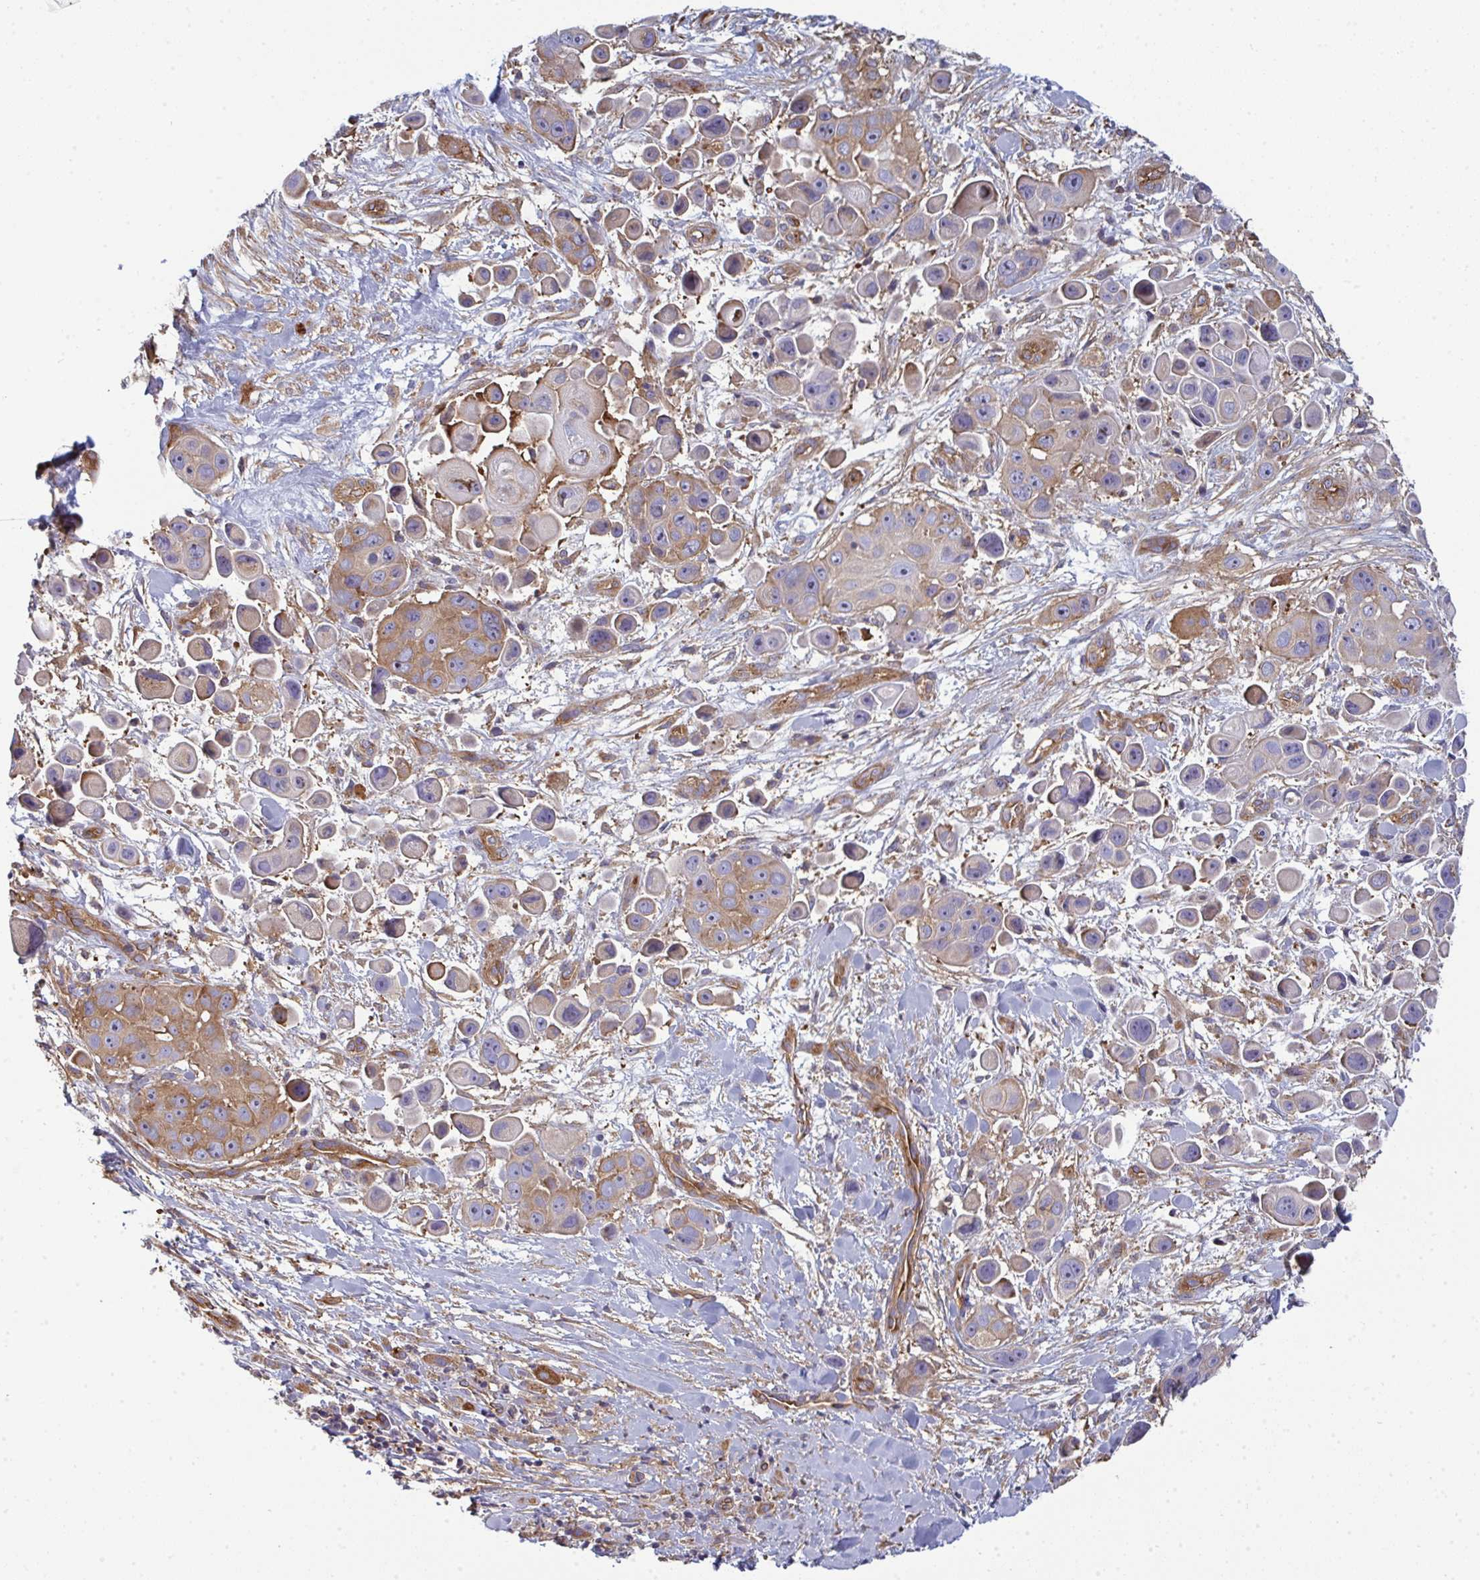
{"staining": {"intensity": "moderate", "quantity": "<25%", "location": "cytoplasmic/membranous"}, "tissue": "skin cancer", "cell_type": "Tumor cells", "image_type": "cancer", "snomed": [{"axis": "morphology", "description": "Squamous cell carcinoma, NOS"}, {"axis": "topography", "description": "Skin"}], "caption": "Moderate cytoplasmic/membranous protein expression is identified in approximately <25% of tumor cells in squamous cell carcinoma (skin).", "gene": "DYNC1I2", "patient": {"sex": "male", "age": 67}}